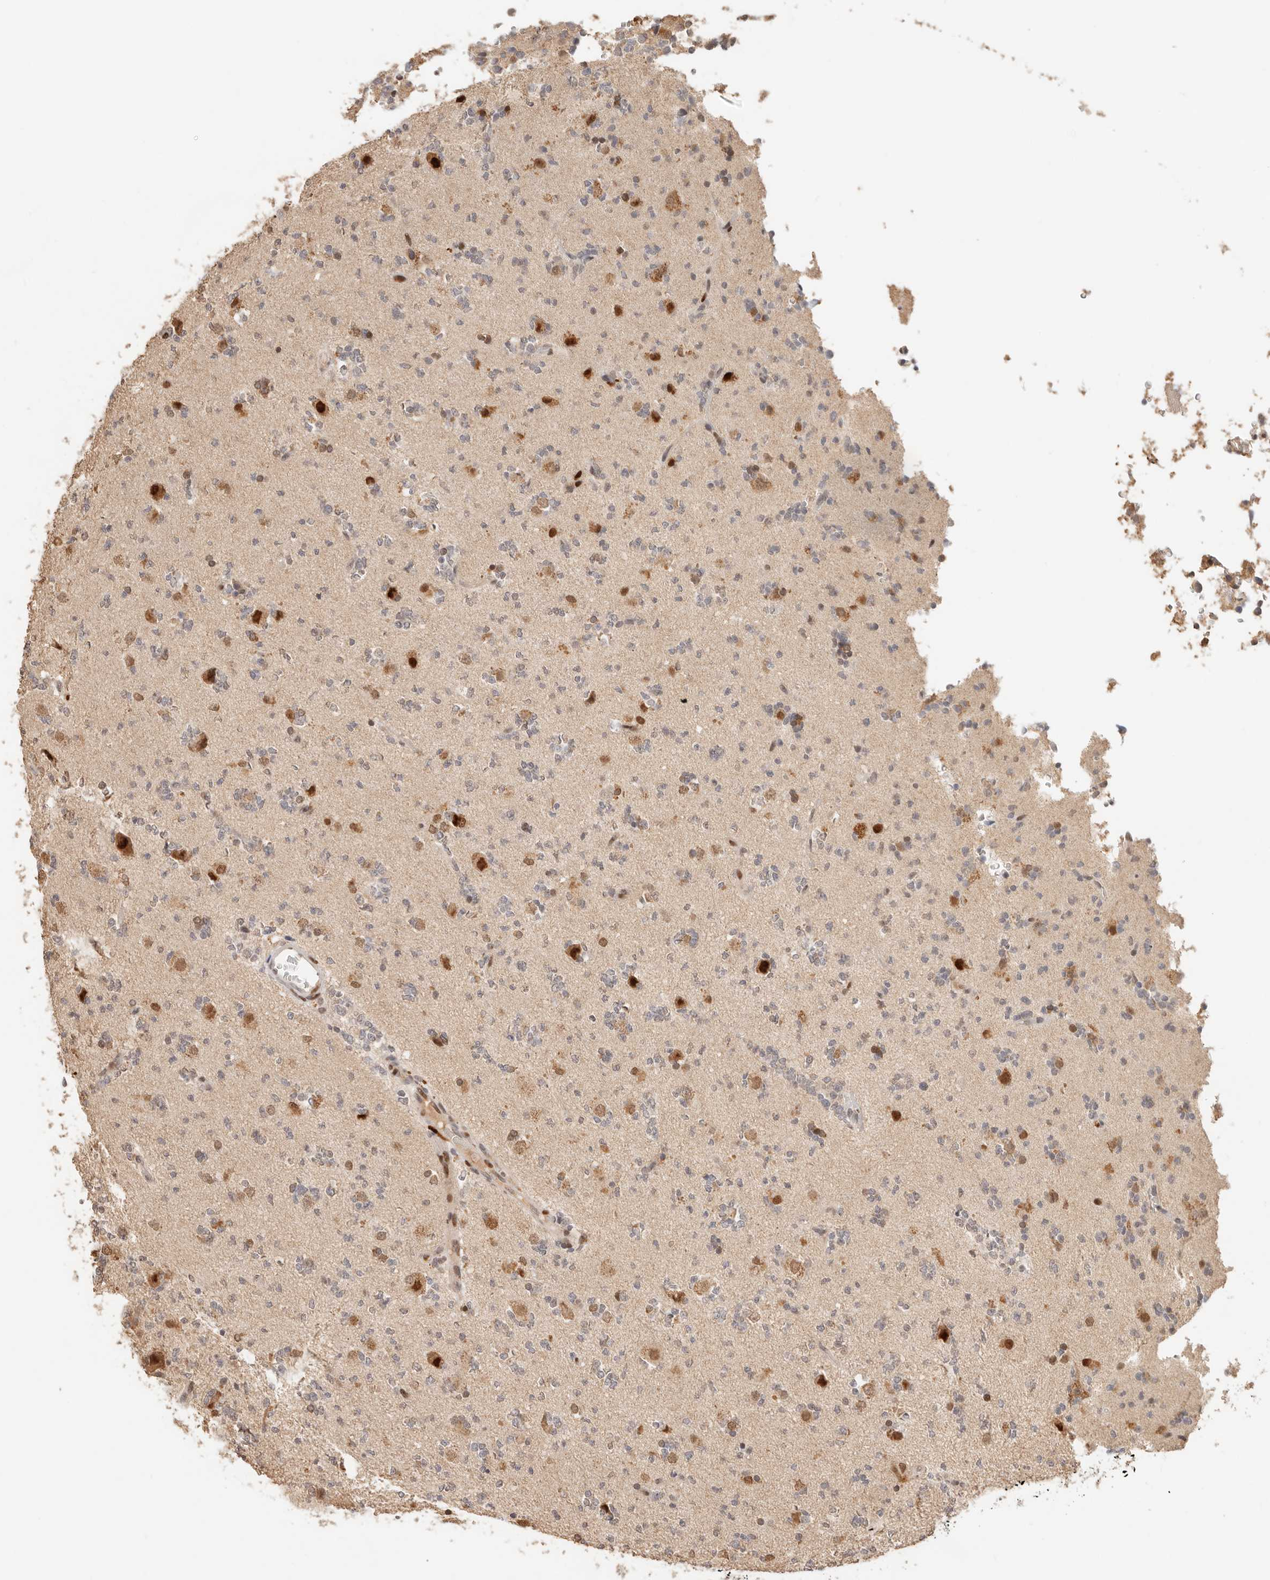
{"staining": {"intensity": "negative", "quantity": "none", "location": "none"}, "tissue": "glioma", "cell_type": "Tumor cells", "image_type": "cancer", "snomed": [{"axis": "morphology", "description": "Glioma, malignant, High grade"}, {"axis": "topography", "description": "Brain"}], "caption": "IHC of malignant high-grade glioma demonstrates no staining in tumor cells.", "gene": "NPAS2", "patient": {"sex": "female", "age": 62}}